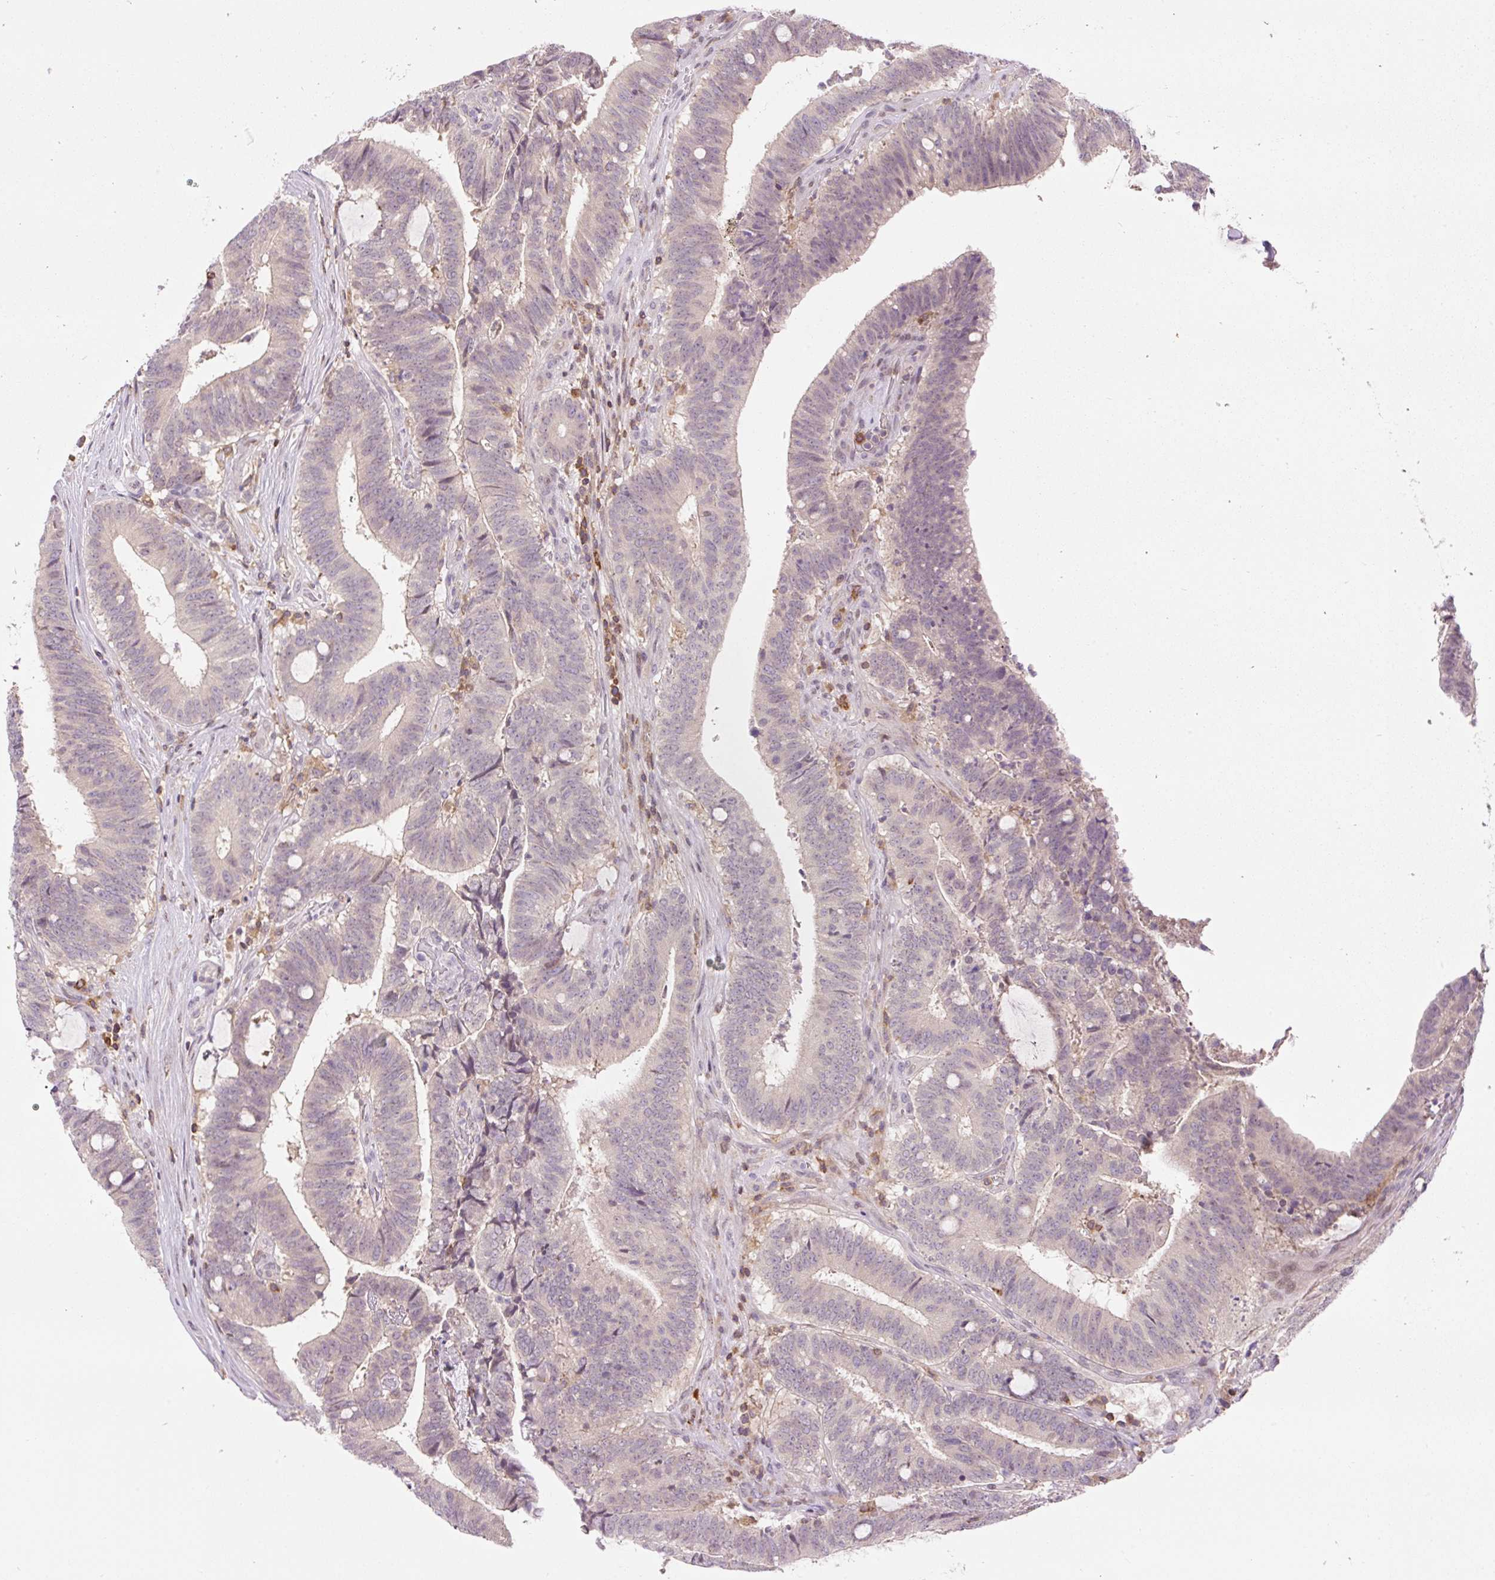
{"staining": {"intensity": "weak", "quantity": "<25%", "location": "cytoplasmic/membranous"}, "tissue": "colorectal cancer", "cell_type": "Tumor cells", "image_type": "cancer", "snomed": [{"axis": "morphology", "description": "Adenocarcinoma, NOS"}, {"axis": "topography", "description": "Colon"}], "caption": "Adenocarcinoma (colorectal) stained for a protein using IHC shows no expression tumor cells.", "gene": "CARD11", "patient": {"sex": "female", "age": 43}}